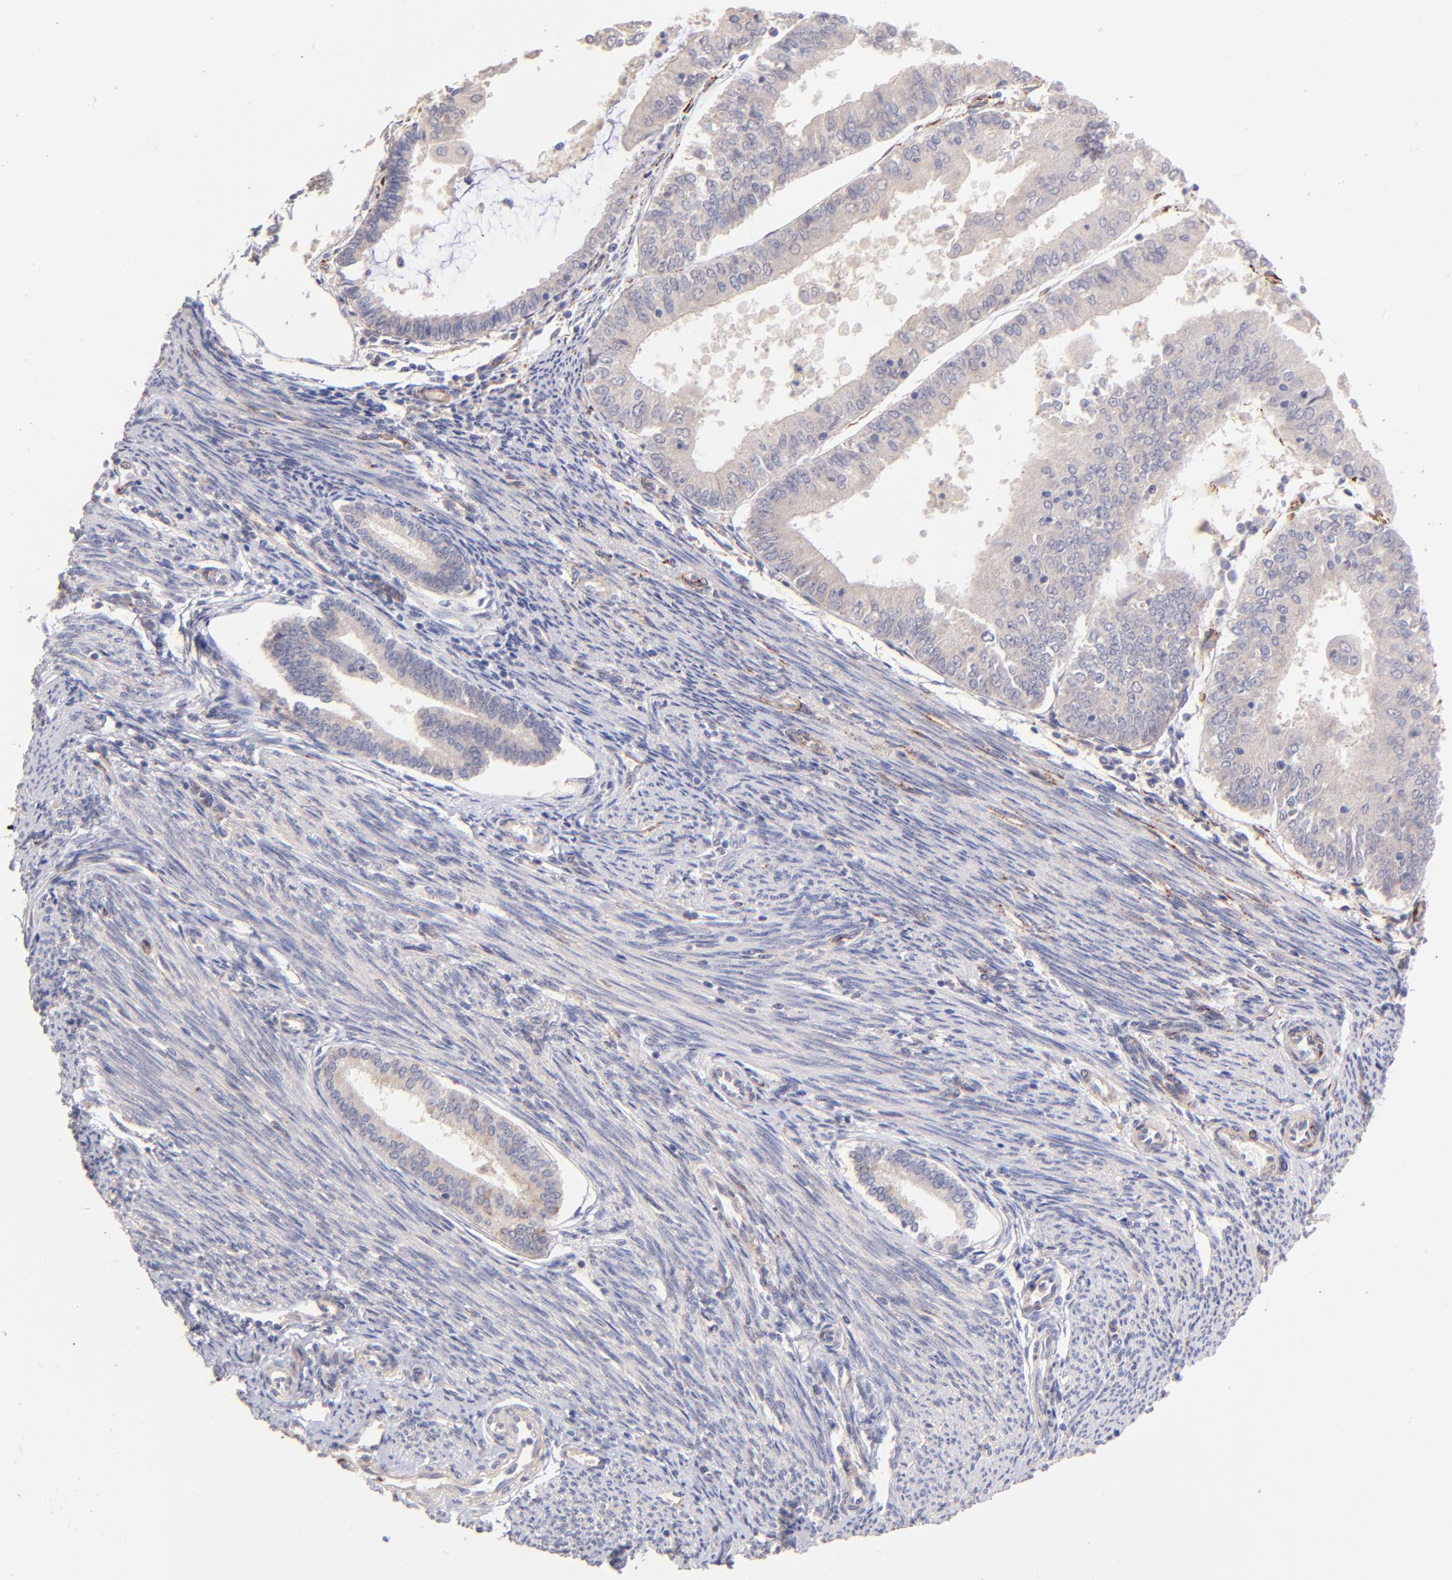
{"staining": {"intensity": "negative", "quantity": "none", "location": "none"}, "tissue": "endometrial cancer", "cell_type": "Tumor cells", "image_type": "cancer", "snomed": [{"axis": "morphology", "description": "Adenocarcinoma, NOS"}, {"axis": "topography", "description": "Endometrium"}], "caption": "Immunohistochemical staining of human adenocarcinoma (endometrial) demonstrates no significant expression in tumor cells. Nuclei are stained in blue.", "gene": "SPARC", "patient": {"sex": "female", "age": 79}}